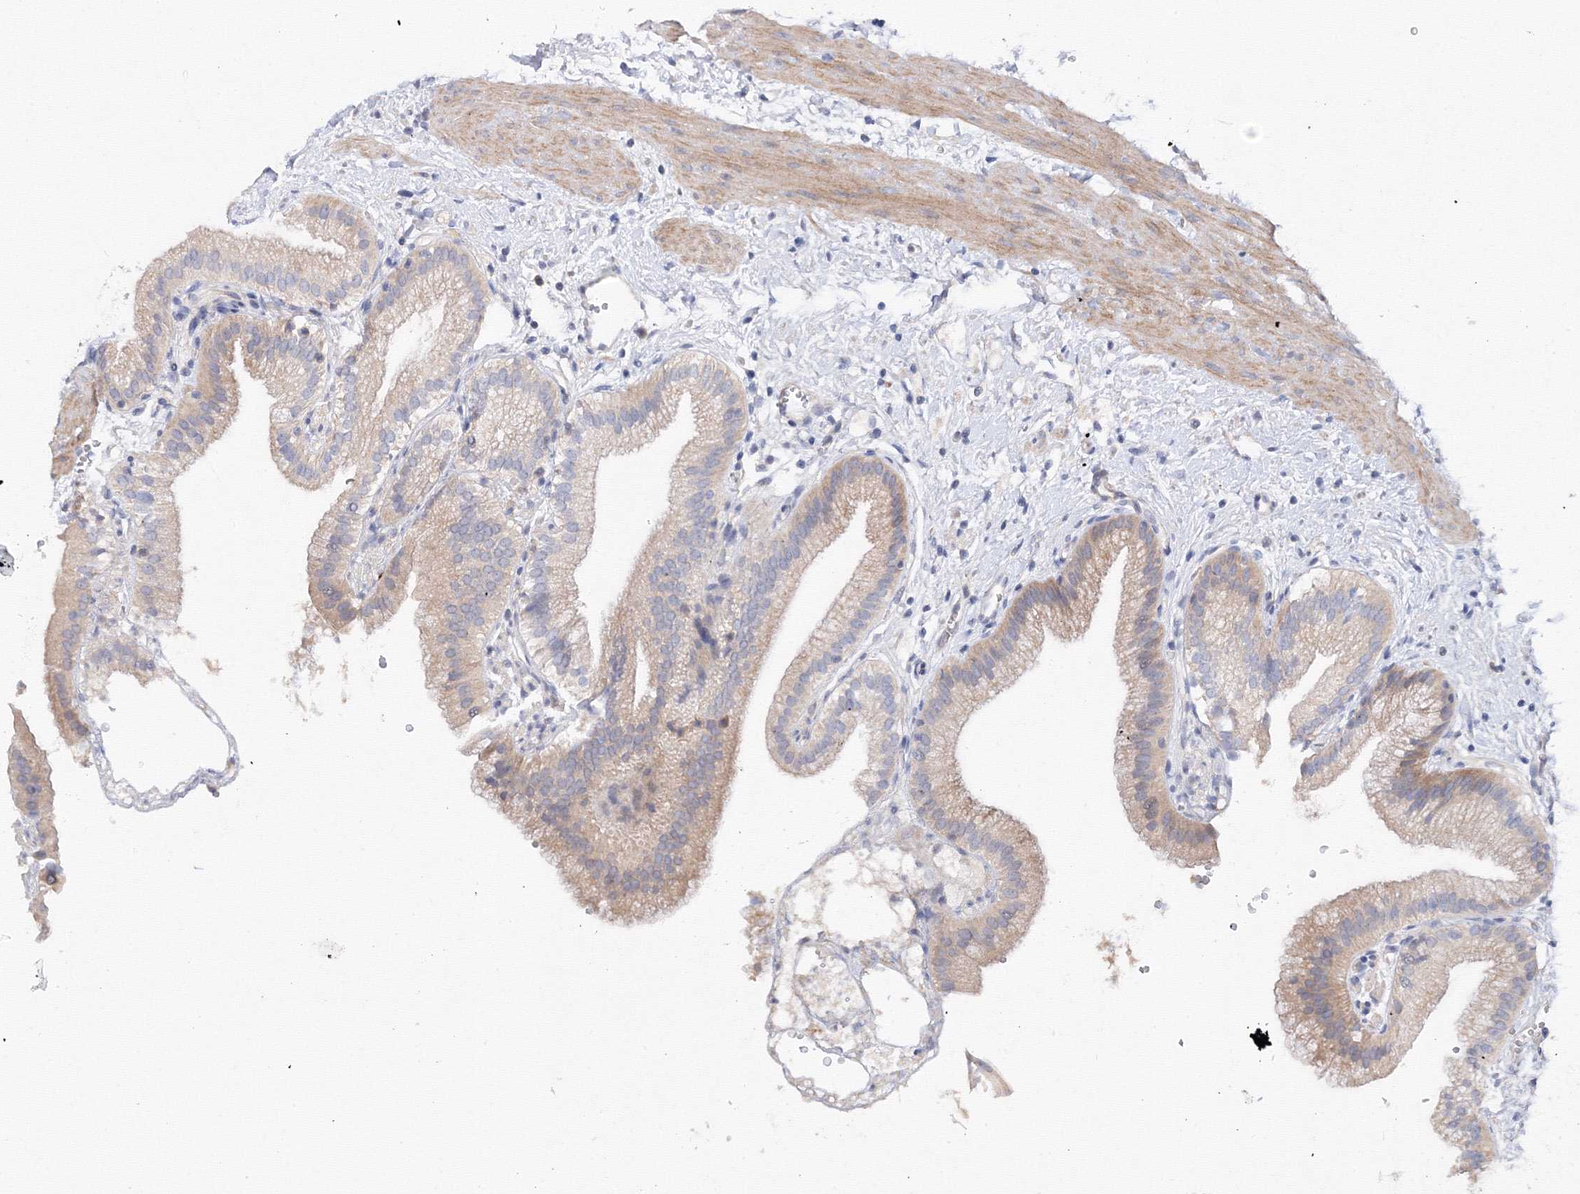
{"staining": {"intensity": "moderate", "quantity": ">75%", "location": "cytoplasmic/membranous"}, "tissue": "gallbladder", "cell_type": "Glandular cells", "image_type": "normal", "snomed": [{"axis": "morphology", "description": "Normal tissue, NOS"}, {"axis": "topography", "description": "Gallbladder"}], "caption": "Immunohistochemical staining of normal human gallbladder reveals moderate cytoplasmic/membranous protein positivity in approximately >75% of glandular cells.", "gene": "DIS3L2", "patient": {"sex": "male", "age": 55}}